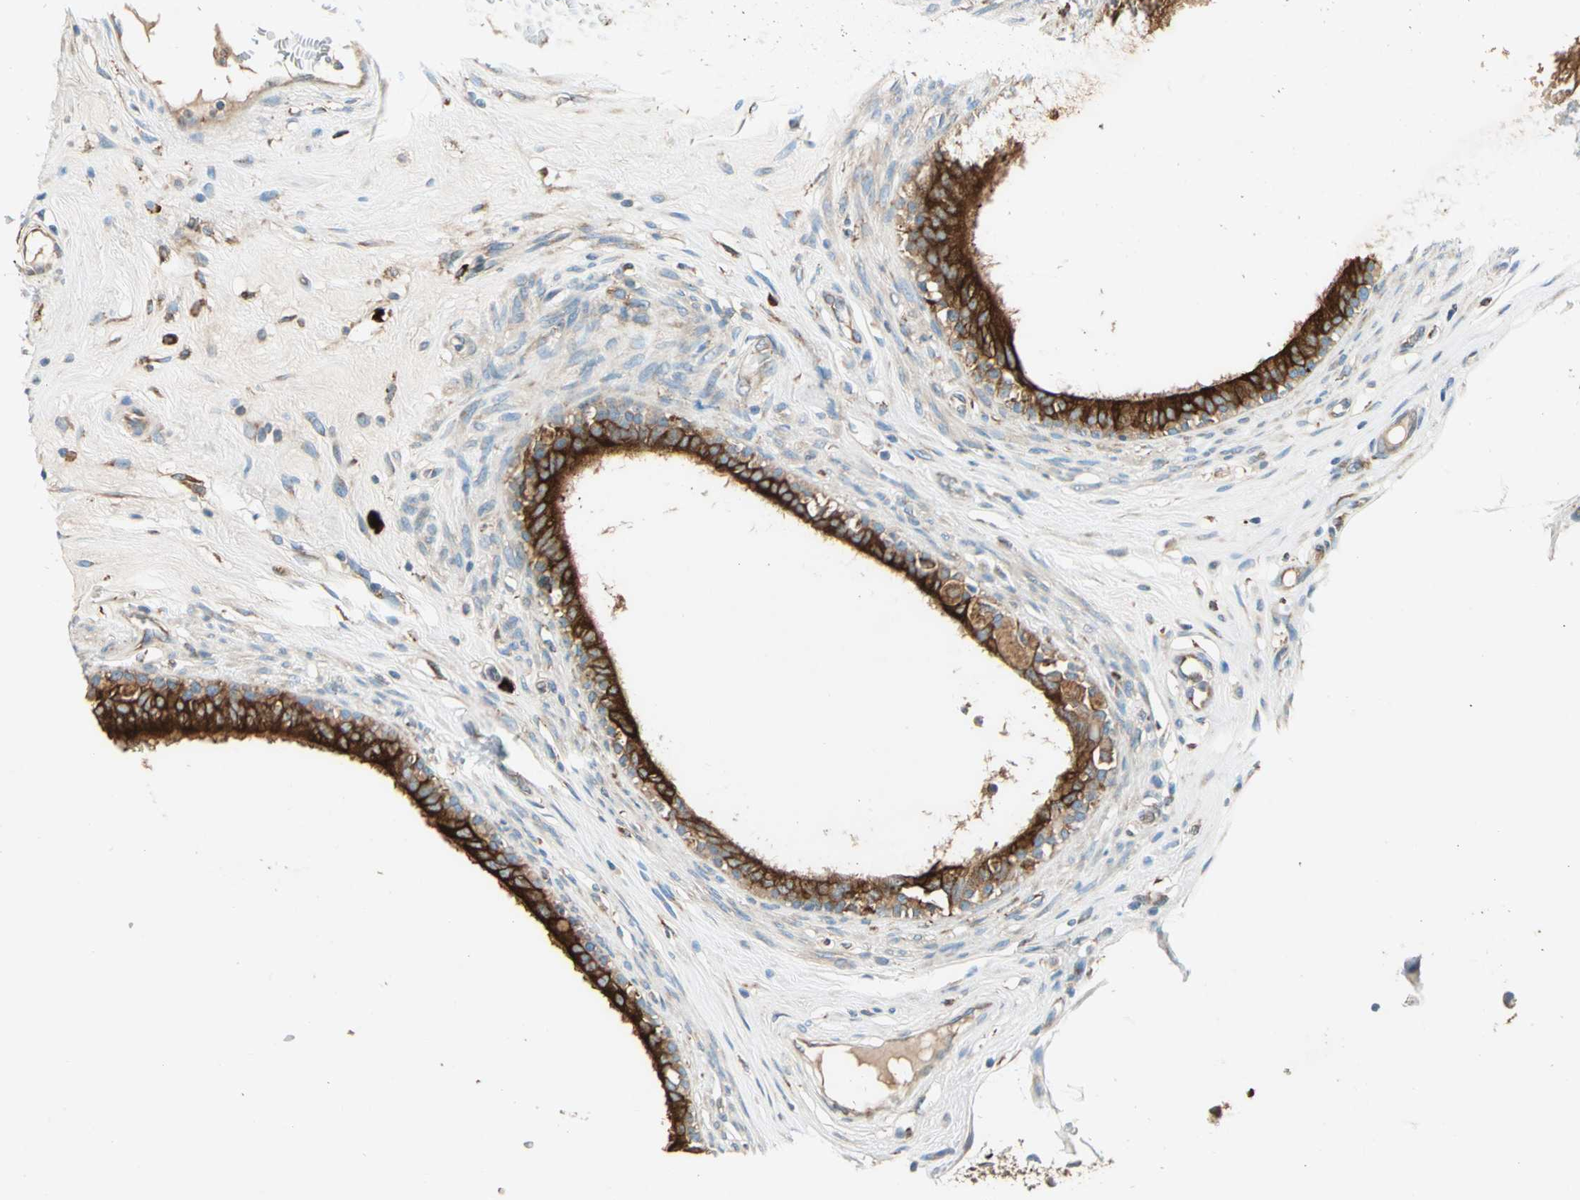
{"staining": {"intensity": "strong", "quantity": ">75%", "location": "cytoplasmic/membranous"}, "tissue": "epididymis", "cell_type": "Glandular cells", "image_type": "normal", "snomed": [{"axis": "morphology", "description": "Normal tissue, NOS"}, {"axis": "morphology", "description": "Inflammation, NOS"}, {"axis": "topography", "description": "Epididymis"}], "caption": "Immunohistochemistry (IHC) of benign human epididymis displays high levels of strong cytoplasmic/membranous staining in about >75% of glandular cells. The staining was performed using DAB (3,3'-diaminobenzidine) to visualize the protein expression in brown, while the nuclei were stained in blue with hematoxylin (Magnification: 20x).", "gene": "PDIA4", "patient": {"sex": "male", "age": 84}}